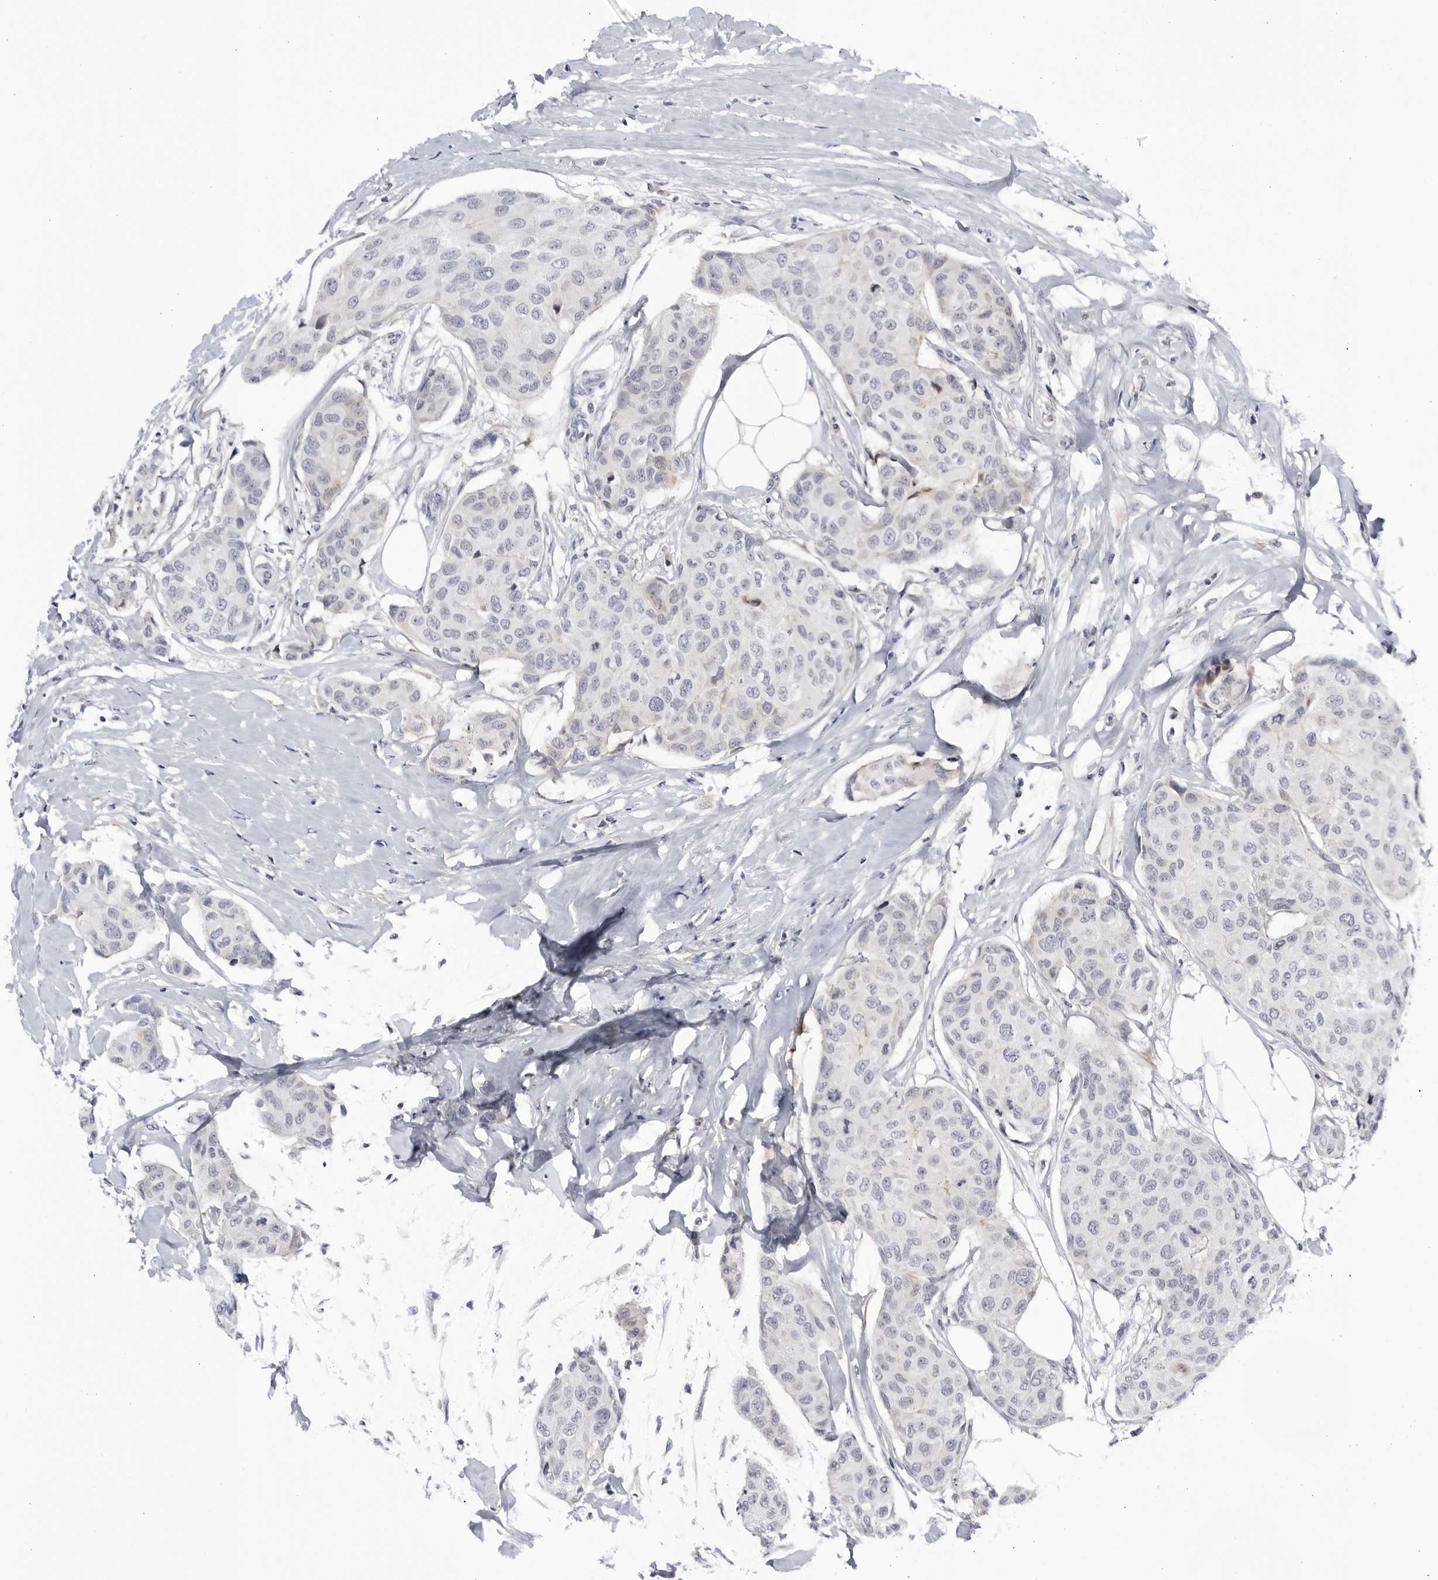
{"staining": {"intensity": "negative", "quantity": "none", "location": "none"}, "tissue": "breast cancer", "cell_type": "Tumor cells", "image_type": "cancer", "snomed": [{"axis": "morphology", "description": "Duct carcinoma"}, {"axis": "topography", "description": "Breast"}], "caption": "DAB immunohistochemical staining of human invasive ductal carcinoma (breast) displays no significant expression in tumor cells.", "gene": "CNBD1", "patient": {"sex": "female", "age": 80}}